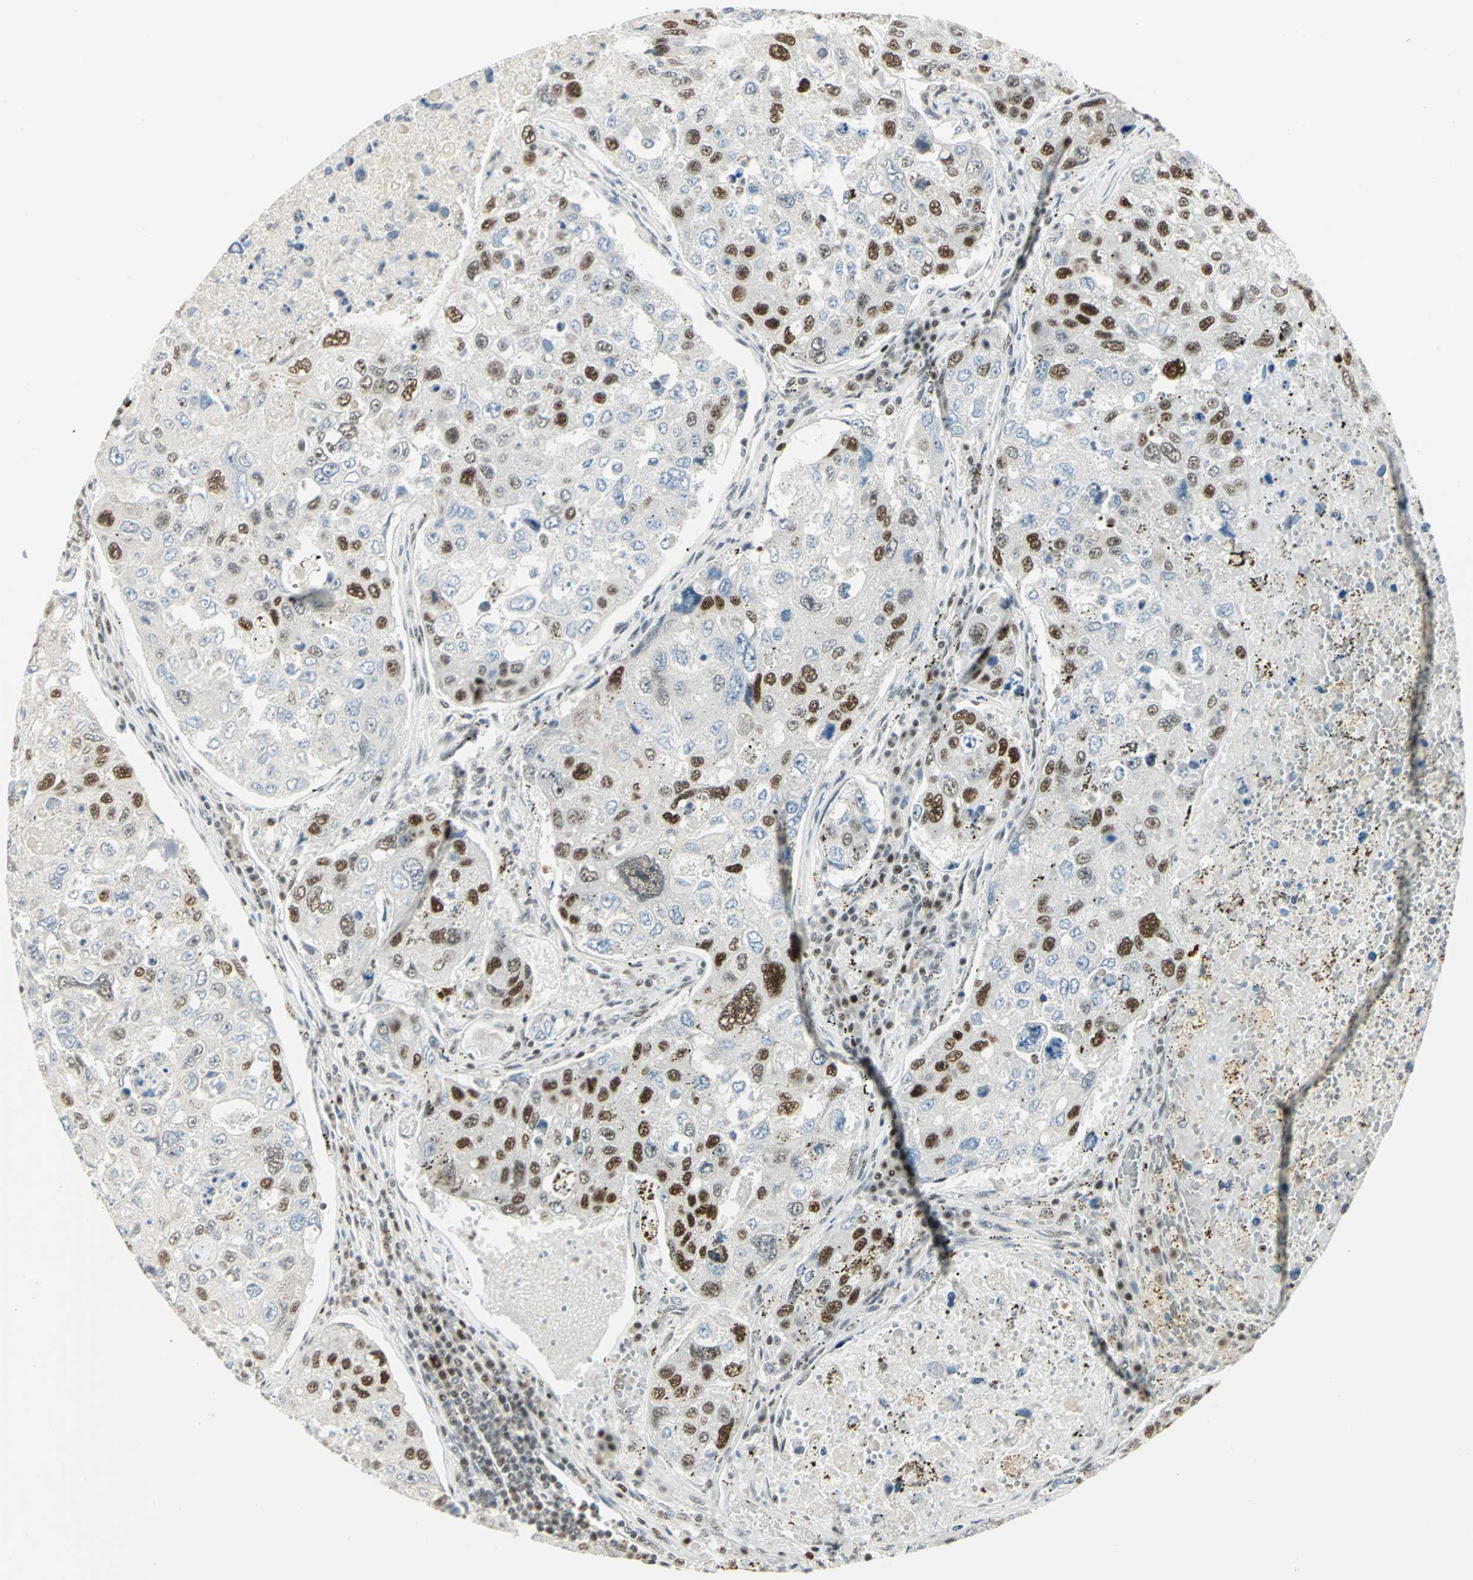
{"staining": {"intensity": "moderate", "quantity": "25%-75%", "location": "nuclear"}, "tissue": "urothelial cancer", "cell_type": "Tumor cells", "image_type": "cancer", "snomed": [{"axis": "morphology", "description": "Urothelial carcinoma, High grade"}, {"axis": "topography", "description": "Lymph node"}, {"axis": "topography", "description": "Urinary bladder"}], "caption": "Immunohistochemistry histopathology image of human urothelial cancer stained for a protein (brown), which exhibits medium levels of moderate nuclear positivity in approximately 25%-75% of tumor cells.", "gene": "CCNT1", "patient": {"sex": "male", "age": 51}}